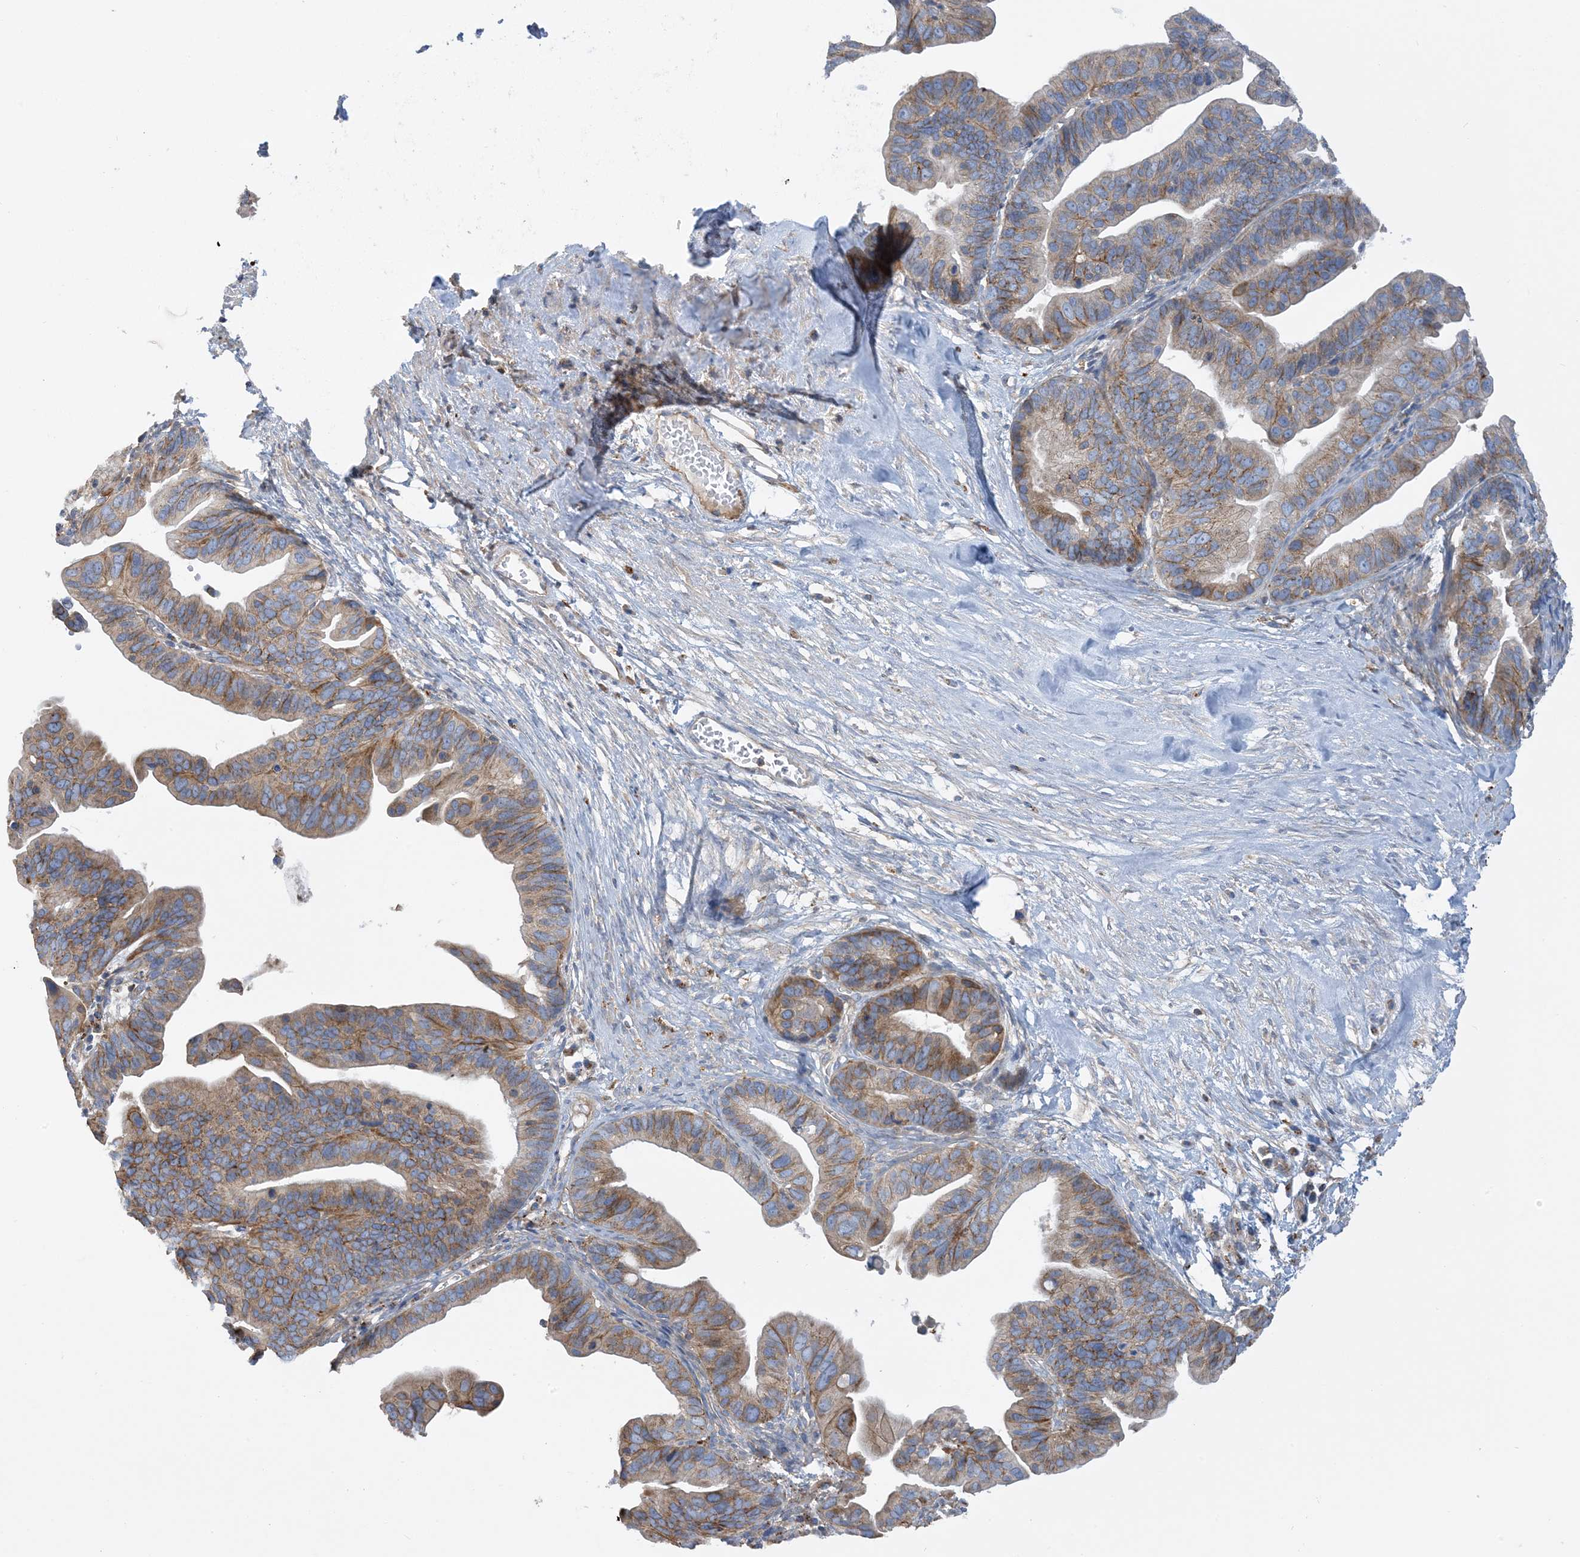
{"staining": {"intensity": "moderate", "quantity": ">75%", "location": "cytoplasmic/membranous"}, "tissue": "ovarian cancer", "cell_type": "Tumor cells", "image_type": "cancer", "snomed": [{"axis": "morphology", "description": "Cystadenocarcinoma, serous, NOS"}, {"axis": "topography", "description": "Ovary"}], "caption": "DAB immunohistochemical staining of human ovarian serous cystadenocarcinoma shows moderate cytoplasmic/membranous protein expression in about >75% of tumor cells. (Brightfield microscopy of DAB IHC at high magnification).", "gene": "CALHM5", "patient": {"sex": "female", "age": 56}}